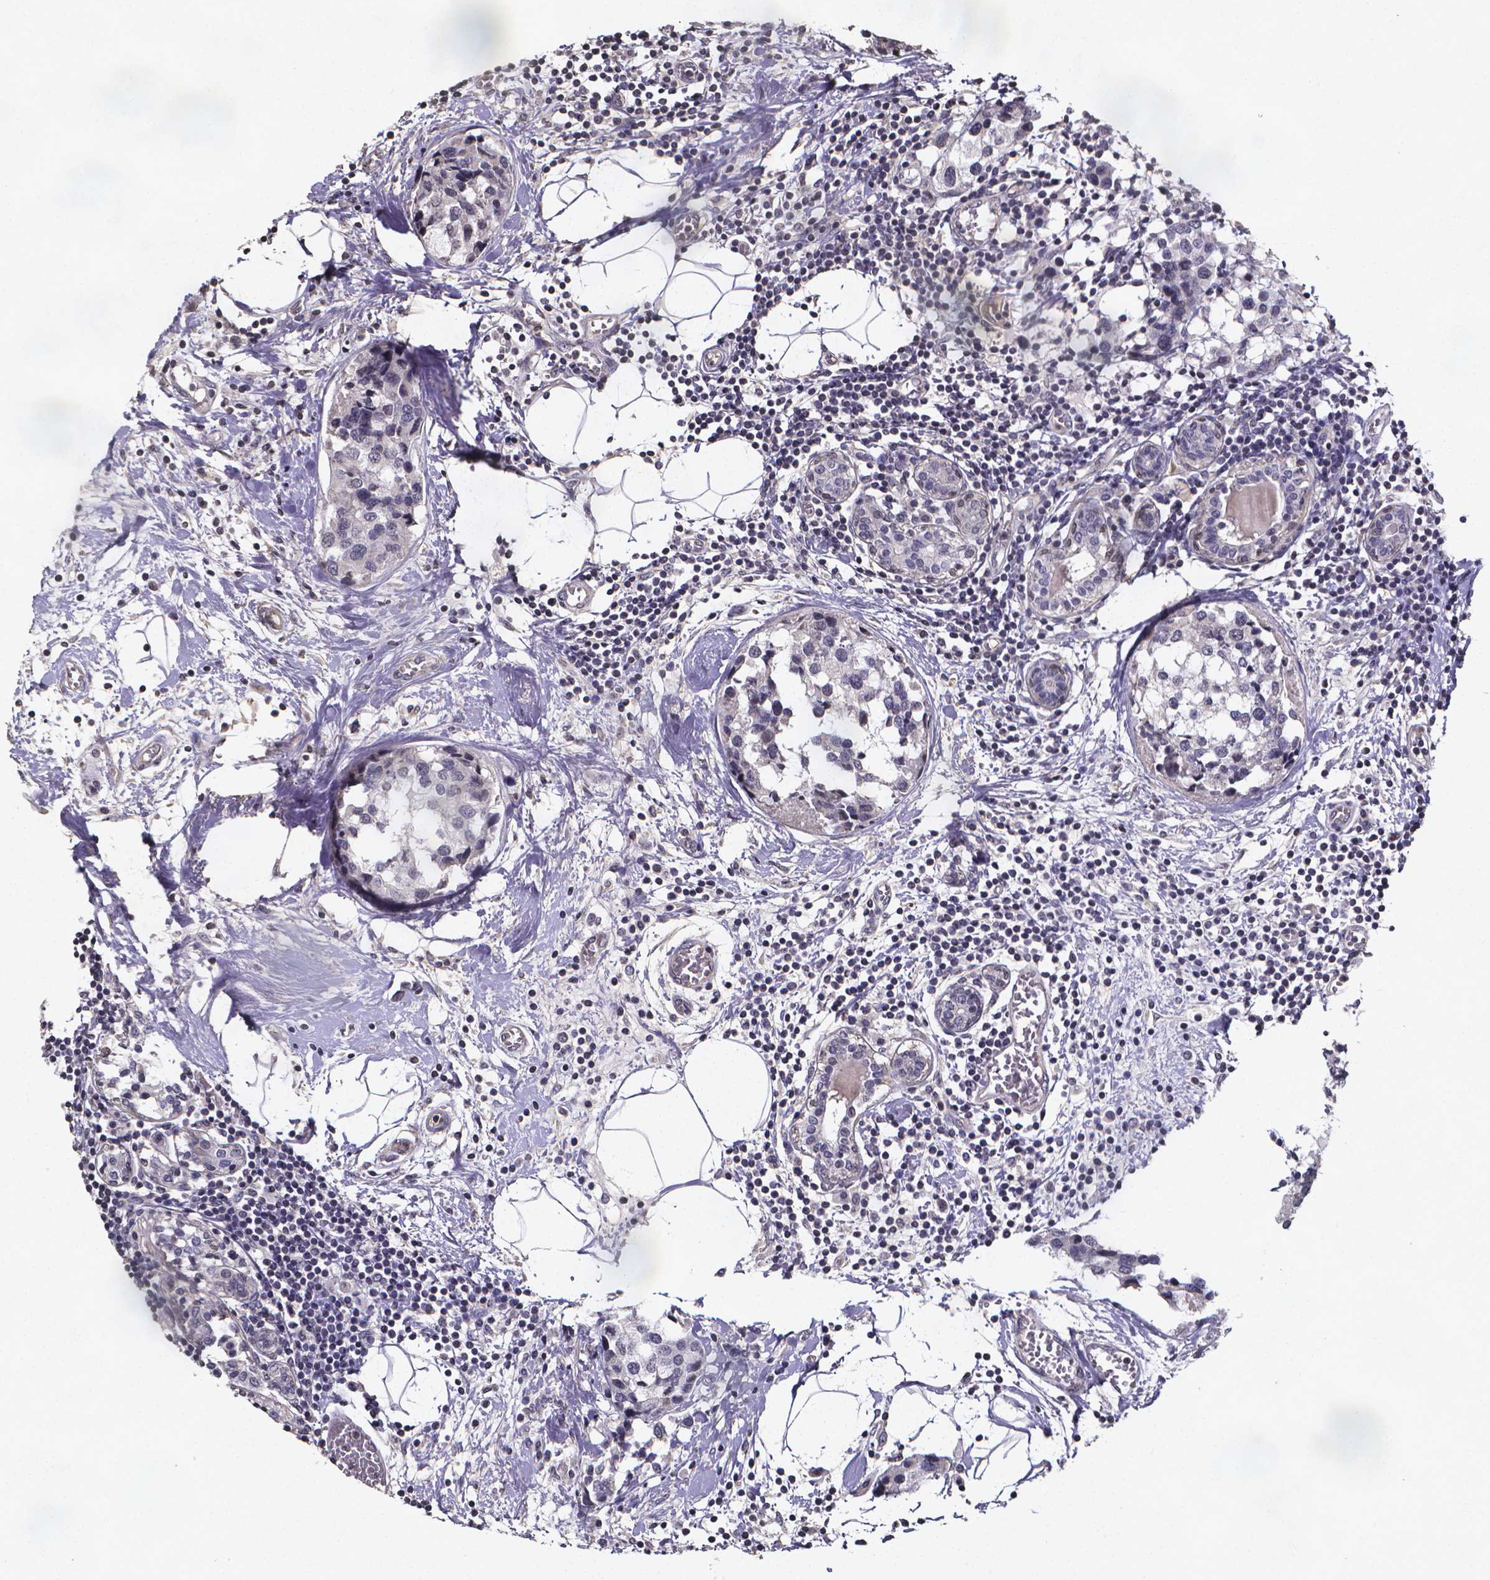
{"staining": {"intensity": "negative", "quantity": "none", "location": "none"}, "tissue": "breast cancer", "cell_type": "Tumor cells", "image_type": "cancer", "snomed": [{"axis": "morphology", "description": "Lobular carcinoma"}, {"axis": "topography", "description": "Breast"}], "caption": "An immunohistochemistry image of breast lobular carcinoma is shown. There is no staining in tumor cells of breast lobular carcinoma.", "gene": "TP73", "patient": {"sex": "female", "age": 59}}